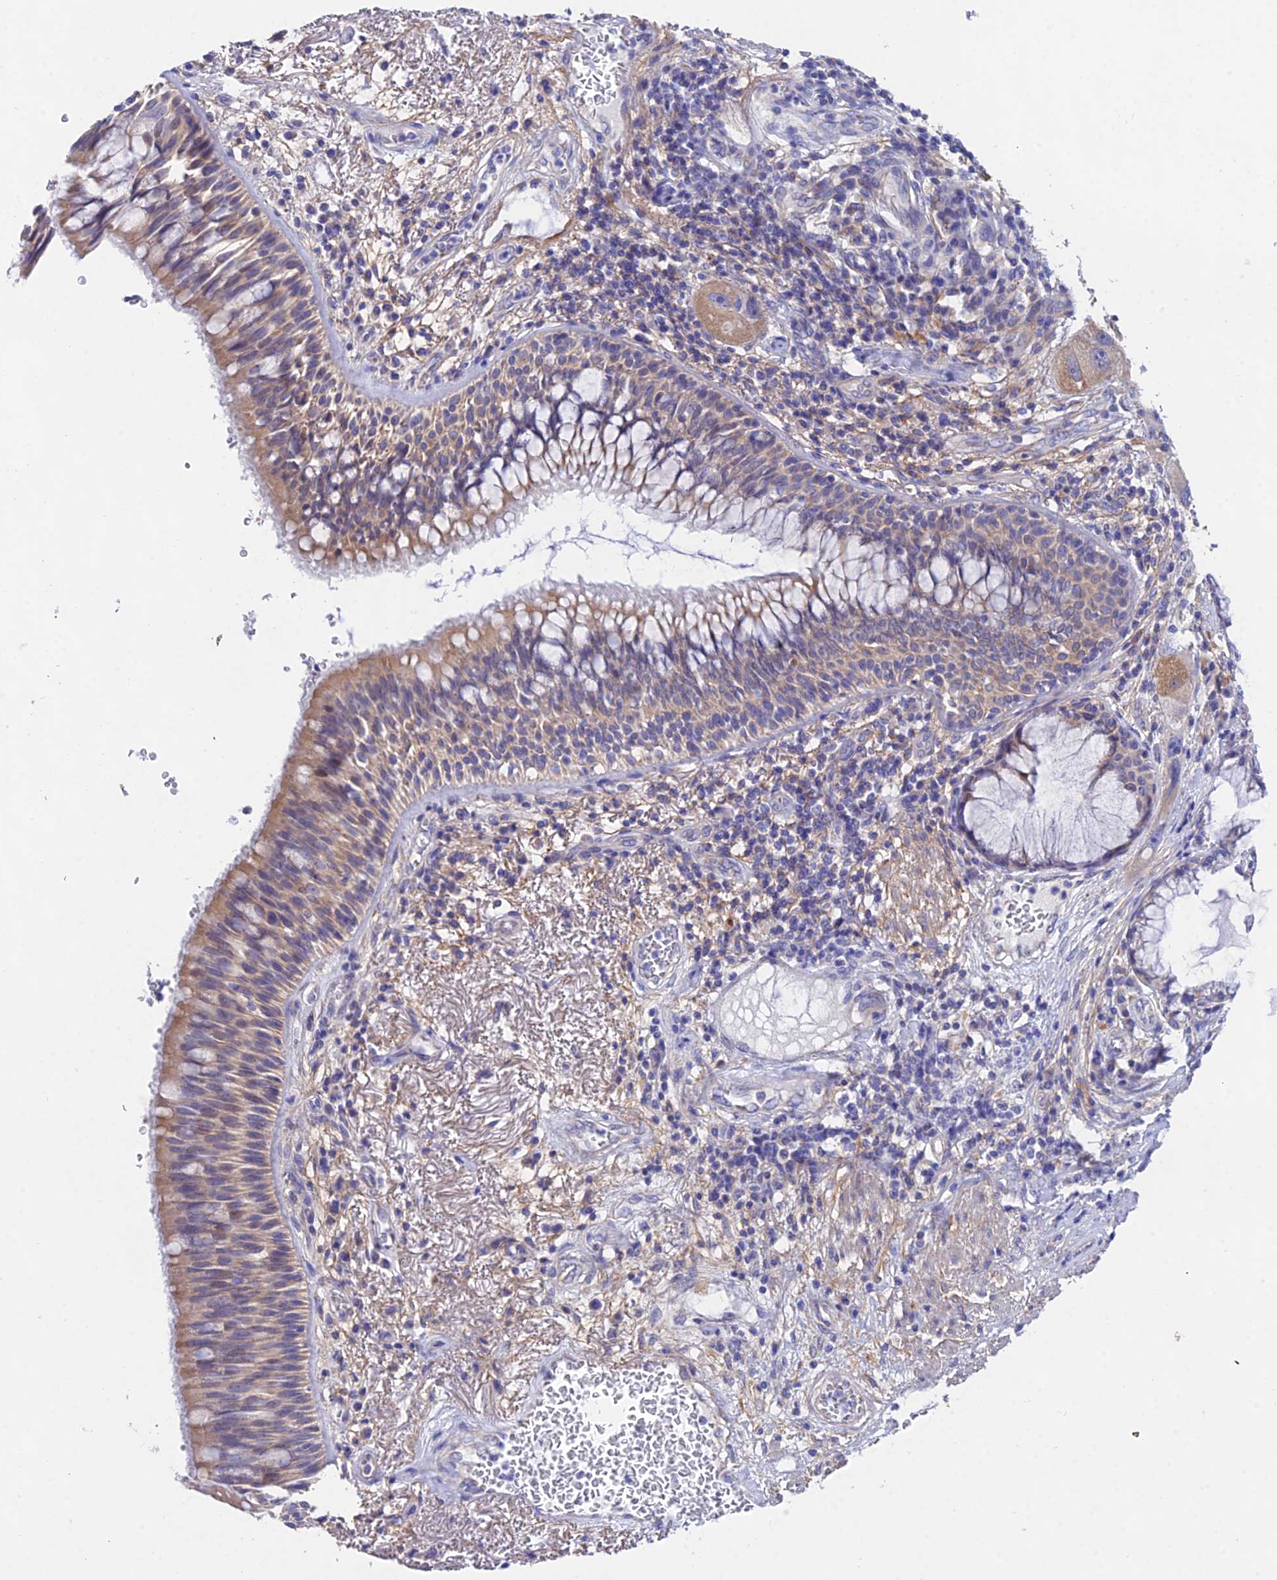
{"staining": {"intensity": "moderate", "quantity": "25%-75%", "location": "cytoplasmic/membranous"}, "tissue": "bronchus", "cell_type": "Respiratory epithelial cells", "image_type": "normal", "snomed": [{"axis": "morphology", "description": "Normal tissue, NOS"}, {"axis": "morphology", "description": "Adenocarcinoma, NOS"}, {"axis": "morphology", "description": "Adenocarcinoma, metastatic, NOS"}, {"axis": "topography", "description": "Lymph node"}, {"axis": "topography", "description": "Bronchus"}, {"axis": "topography", "description": "Lung"}], "caption": "Protein expression analysis of benign bronchus displays moderate cytoplasmic/membranous positivity in approximately 25%-75% of respiratory epithelial cells. Using DAB (brown) and hematoxylin (blue) stains, captured at high magnification using brightfield microscopy.", "gene": "PPP2R2A", "patient": {"sex": "female", "age": 54}}